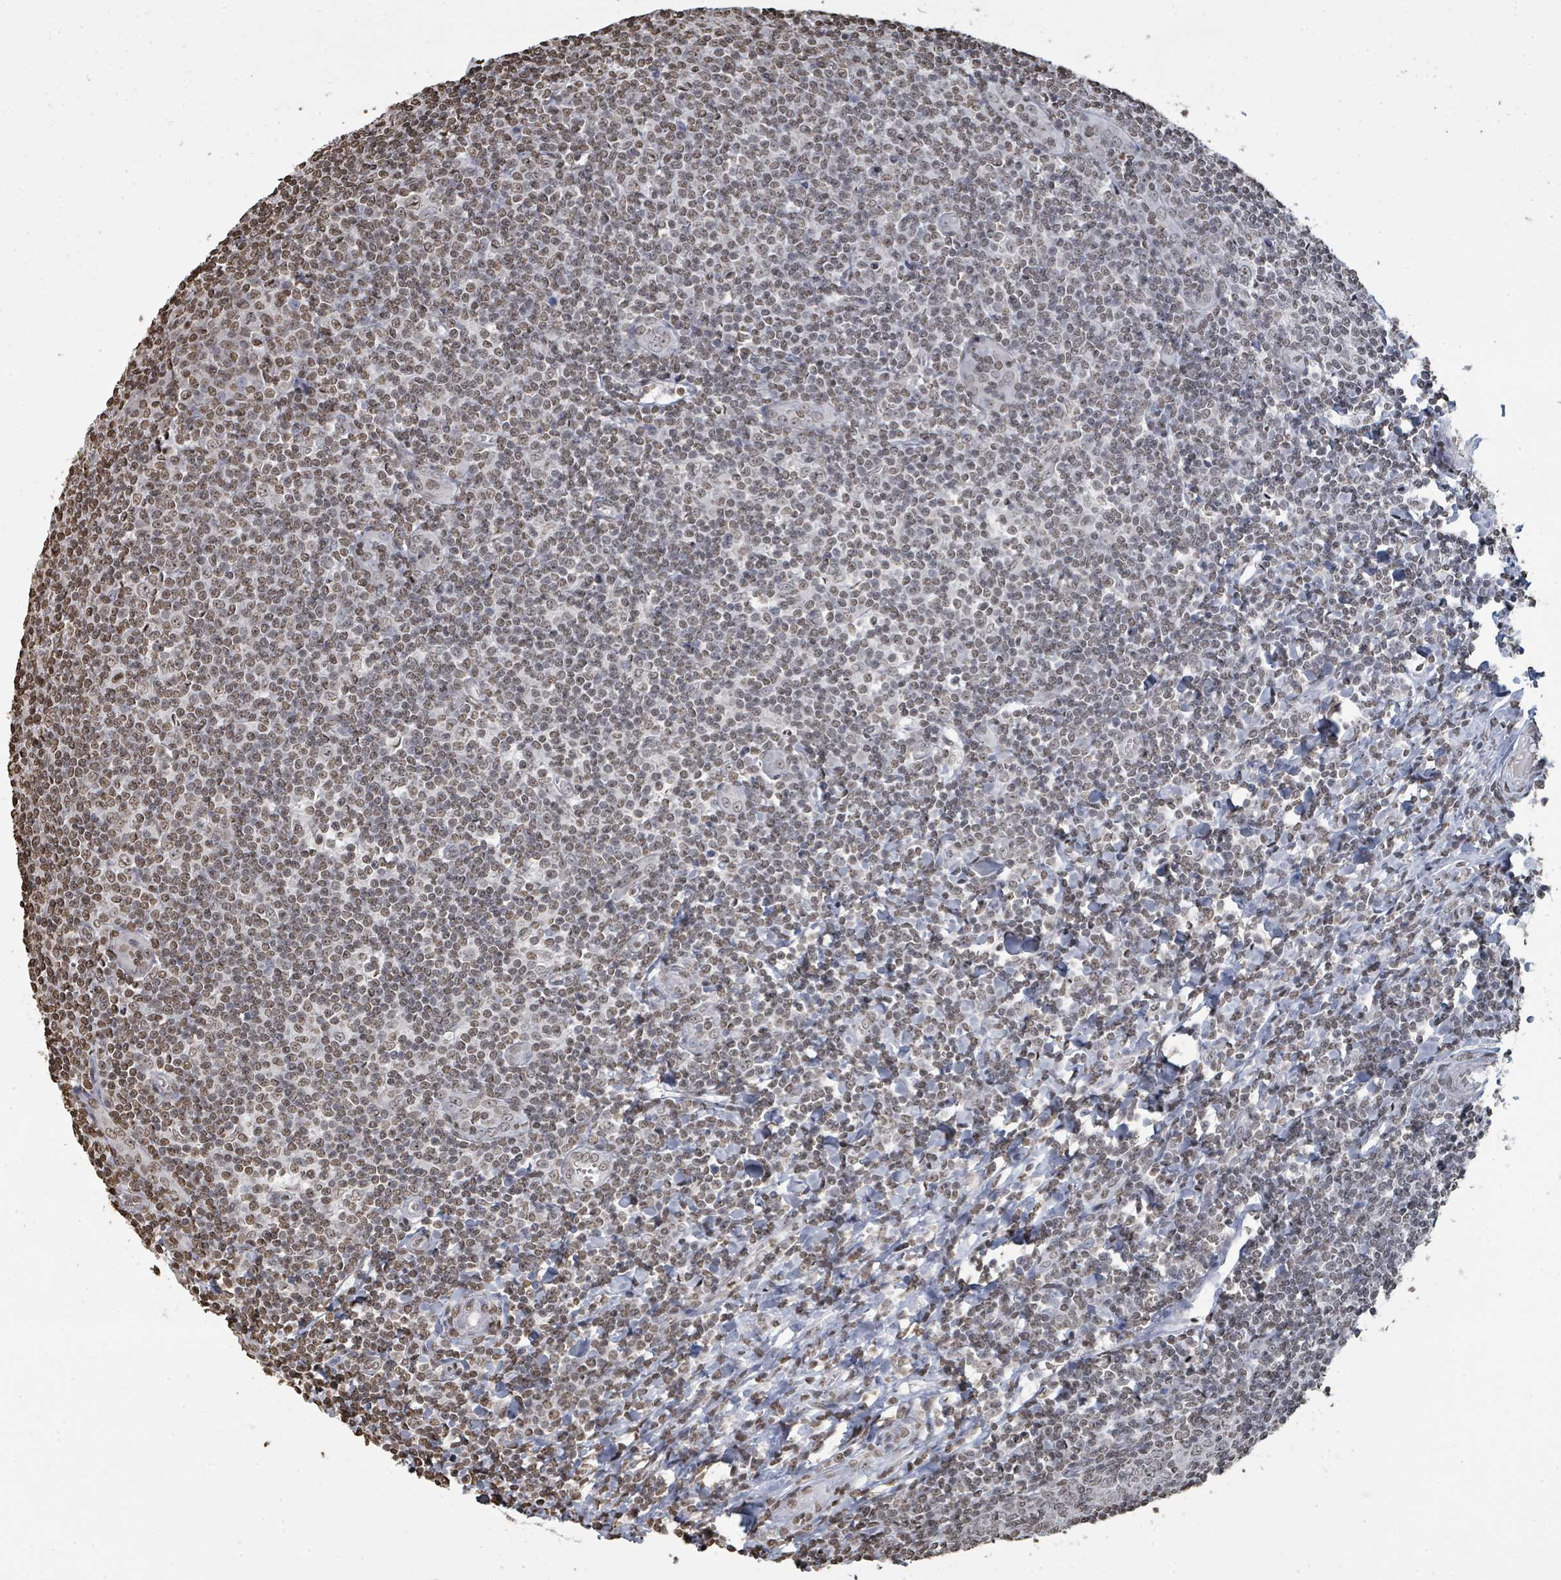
{"staining": {"intensity": "moderate", "quantity": ">75%", "location": "nuclear"}, "tissue": "tonsil", "cell_type": "Germinal center cells", "image_type": "normal", "snomed": [{"axis": "morphology", "description": "Normal tissue, NOS"}, {"axis": "topography", "description": "Tonsil"}], "caption": "Normal tonsil was stained to show a protein in brown. There is medium levels of moderate nuclear expression in approximately >75% of germinal center cells. (Stains: DAB (3,3'-diaminobenzidine) in brown, nuclei in blue, Microscopy: brightfield microscopy at high magnification).", "gene": "MRPS12", "patient": {"sex": "male", "age": 27}}